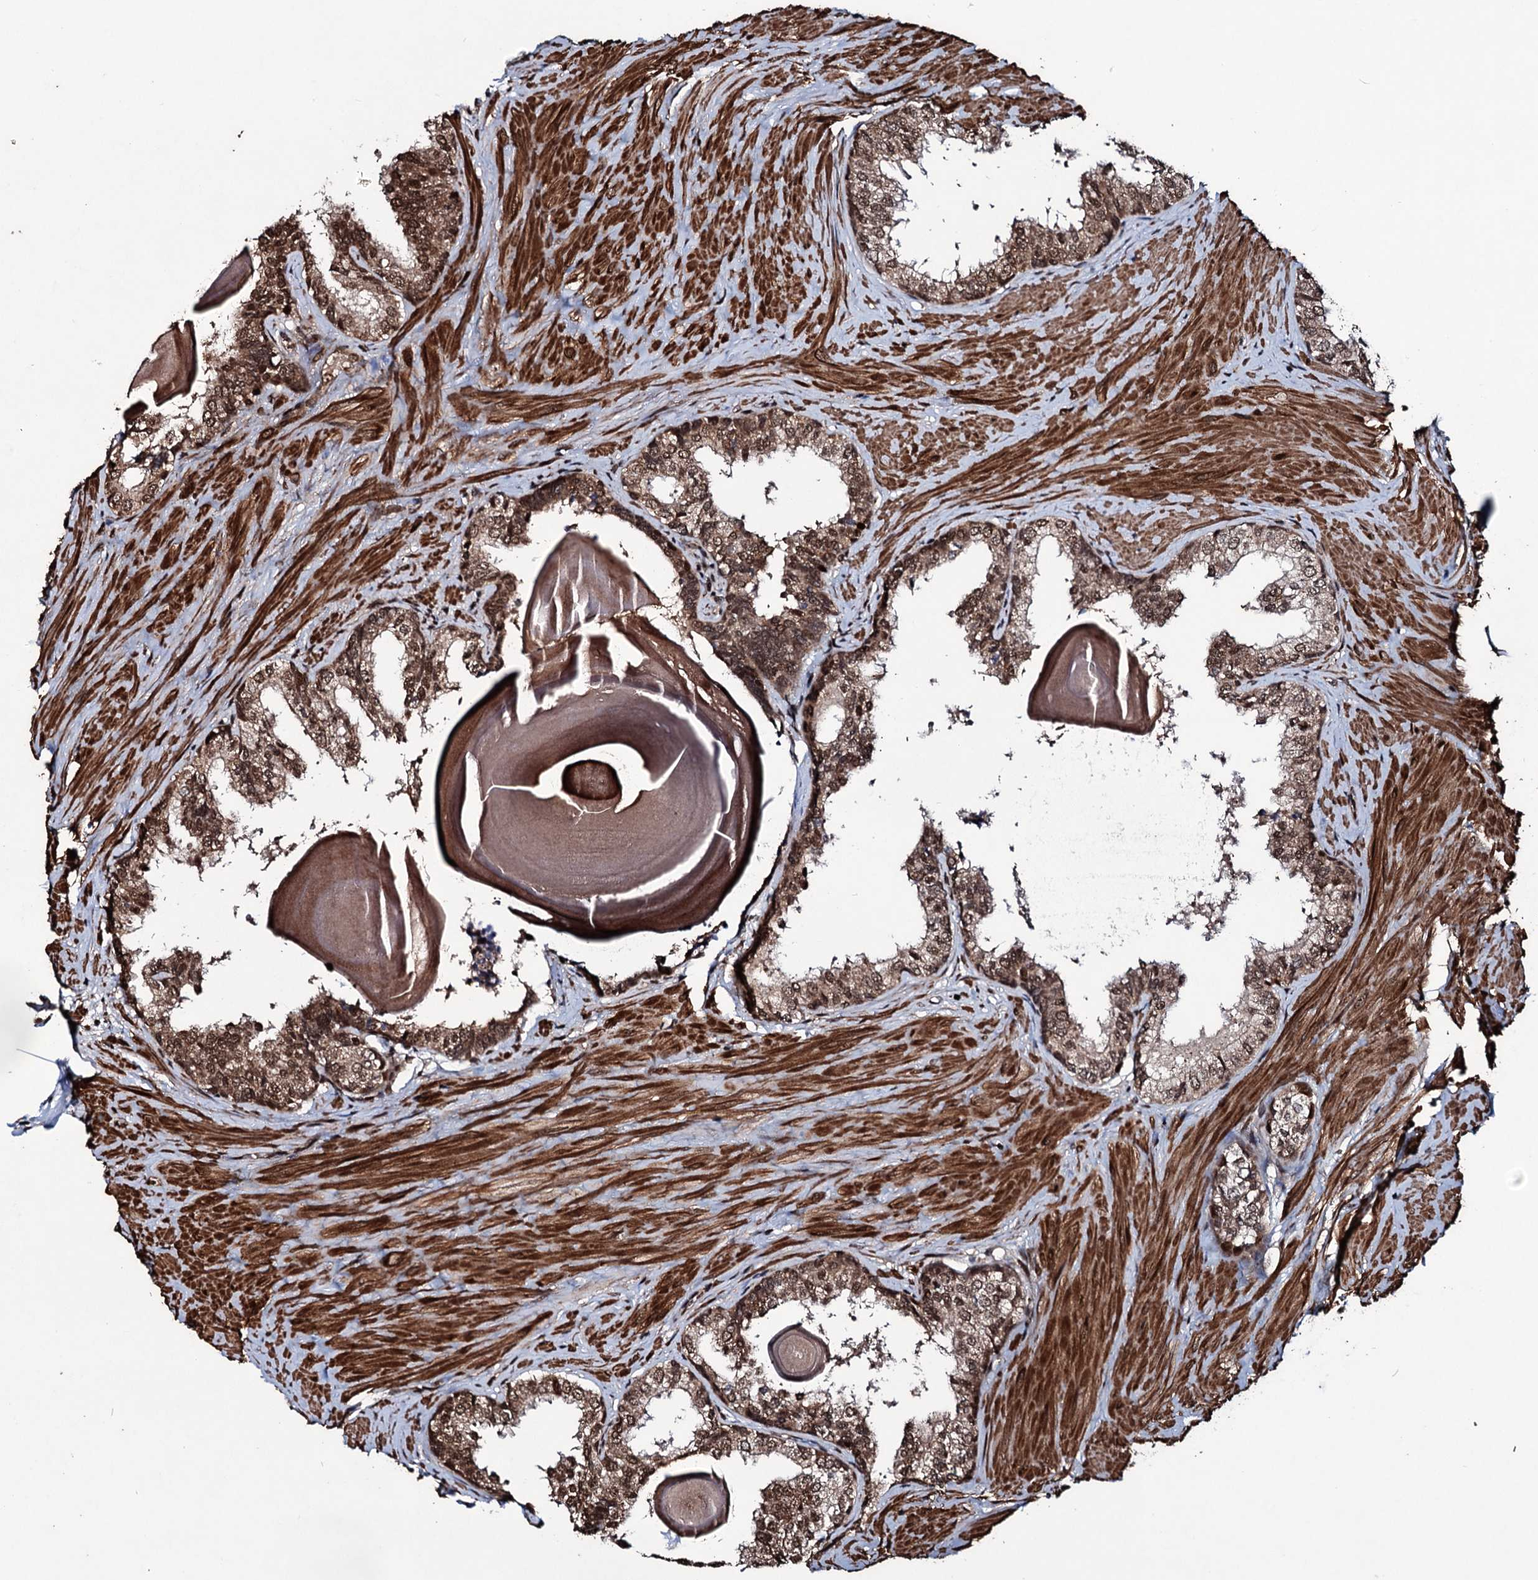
{"staining": {"intensity": "moderate", "quantity": ">75%", "location": "cytoplasmic/membranous,nuclear"}, "tissue": "prostate", "cell_type": "Glandular cells", "image_type": "normal", "snomed": [{"axis": "morphology", "description": "Normal tissue, NOS"}, {"axis": "topography", "description": "Prostate"}], "caption": "Immunohistochemical staining of unremarkable prostate demonstrates medium levels of moderate cytoplasmic/membranous,nuclear expression in approximately >75% of glandular cells.", "gene": "EYA4", "patient": {"sex": "male", "age": 48}}